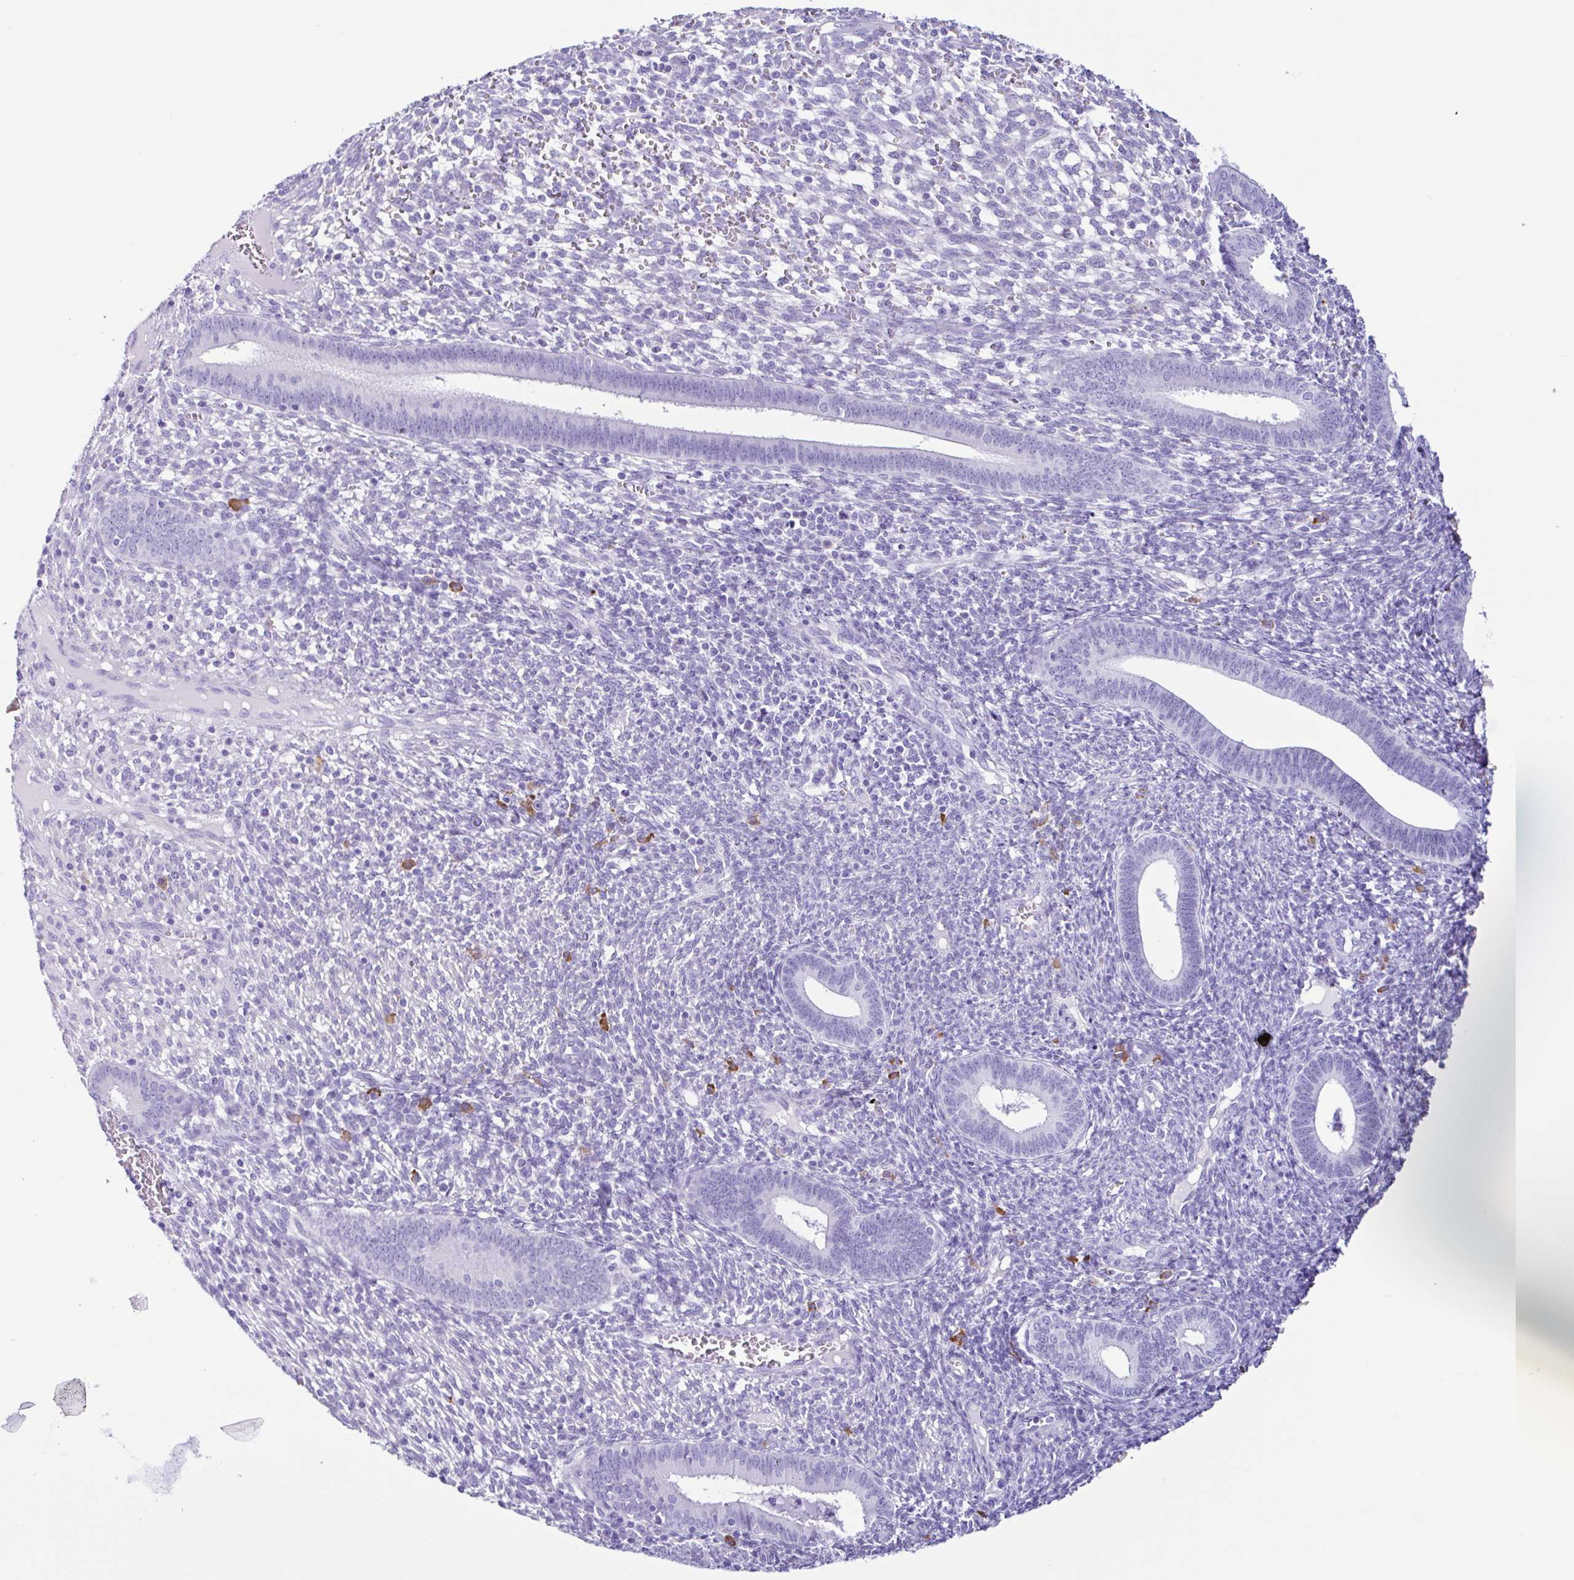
{"staining": {"intensity": "negative", "quantity": "none", "location": "none"}, "tissue": "endometrium", "cell_type": "Cells in endometrial stroma", "image_type": "normal", "snomed": [{"axis": "morphology", "description": "Normal tissue, NOS"}, {"axis": "topography", "description": "Endometrium"}], "caption": "Unremarkable endometrium was stained to show a protein in brown. There is no significant positivity in cells in endometrial stroma. (Immunohistochemistry, brightfield microscopy, high magnification).", "gene": "PIGF", "patient": {"sex": "female", "age": 41}}